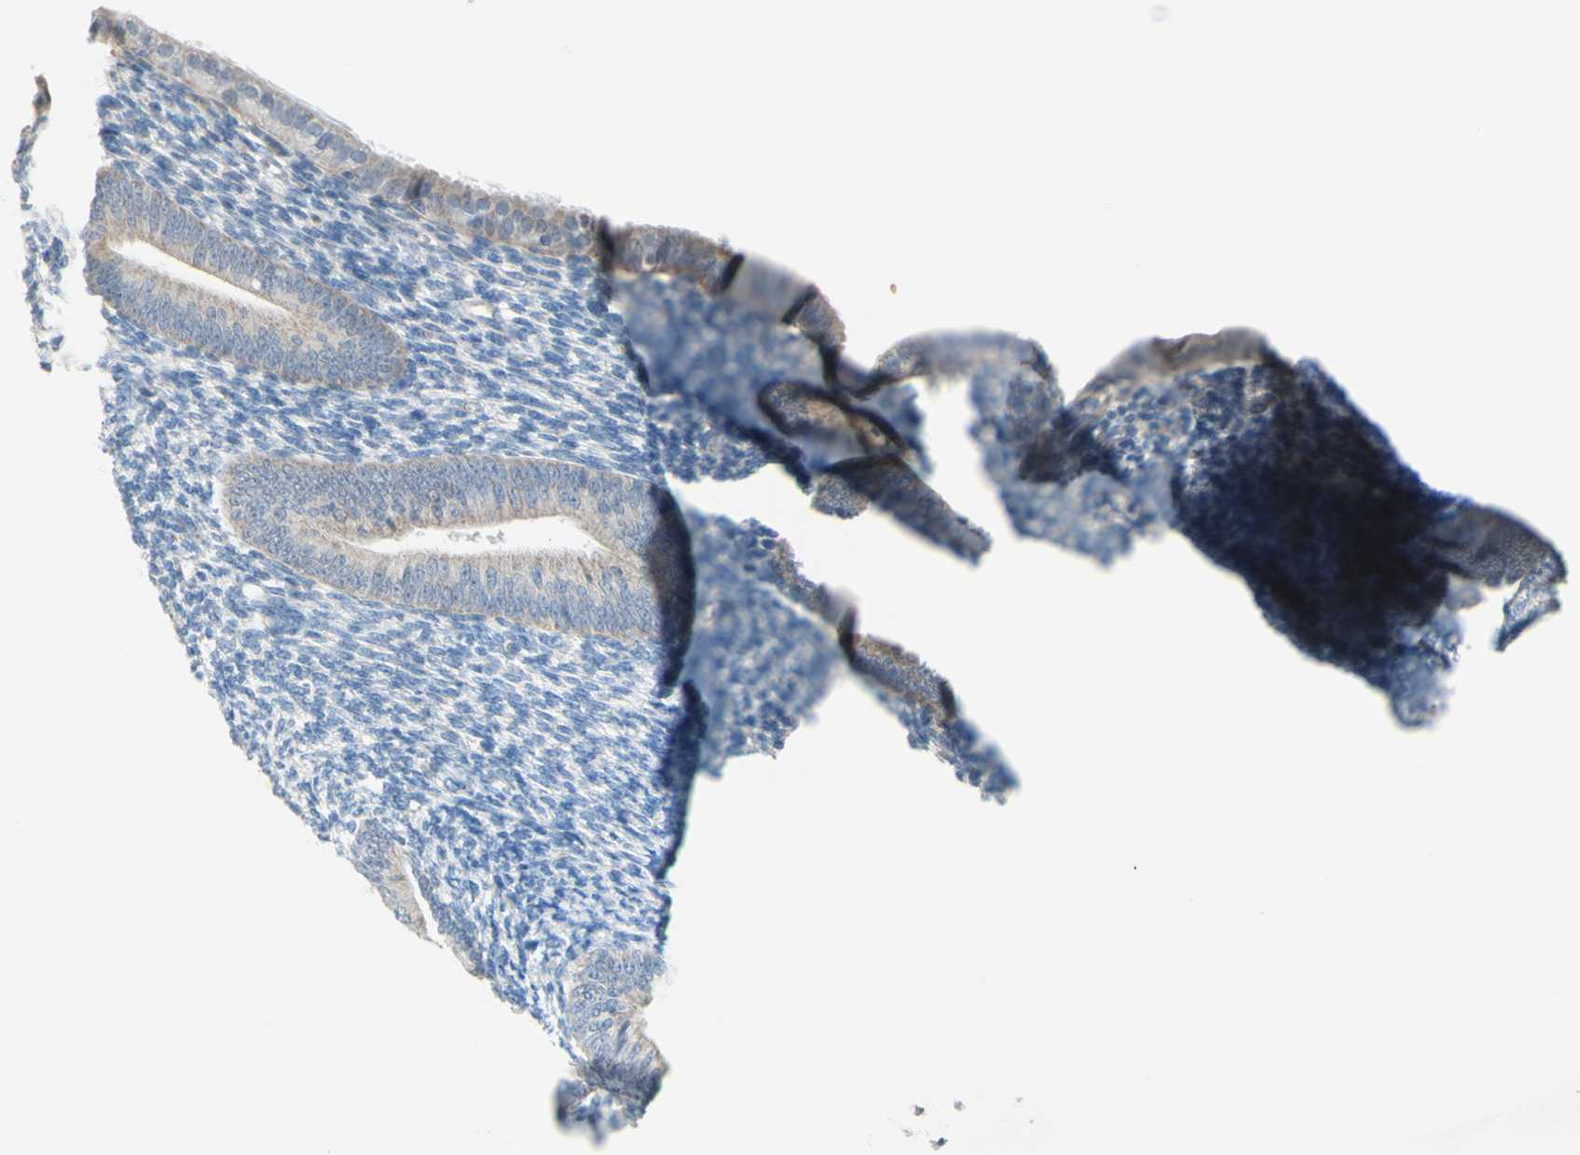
{"staining": {"intensity": "negative", "quantity": "none", "location": "none"}, "tissue": "endometrium", "cell_type": "Cells in endometrial stroma", "image_type": "normal", "snomed": [{"axis": "morphology", "description": "Normal tissue, NOS"}, {"axis": "topography", "description": "Endometrium"}], "caption": "This image is of normal endometrium stained with immunohistochemistry to label a protein in brown with the nuclei are counter-stained blue. There is no expression in cells in endometrial stroma. Nuclei are stained in blue.", "gene": "MFF", "patient": {"sex": "female", "age": 57}}